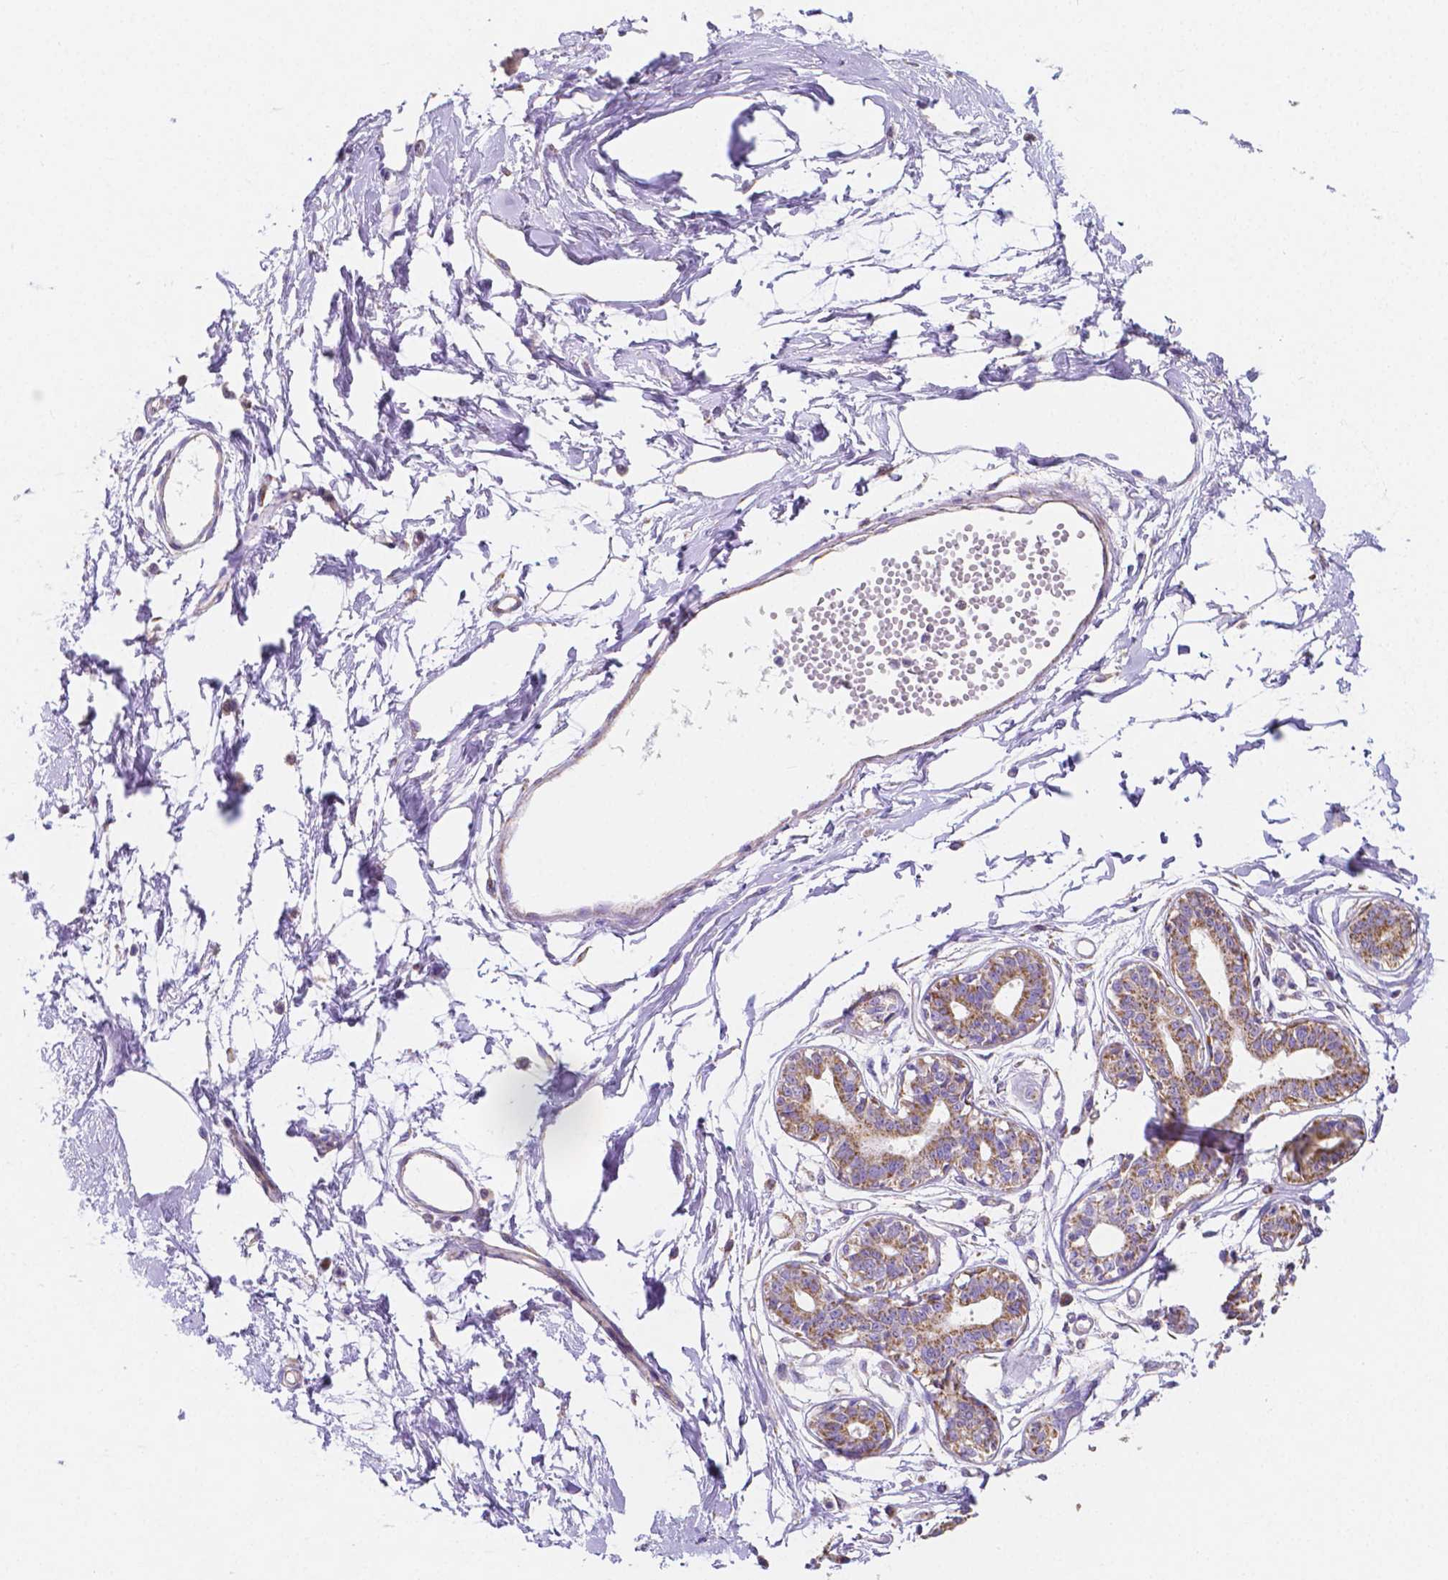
{"staining": {"intensity": "moderate", "quantity": "<25%", "location": "cytoplasmic/membranous"}, "tissue": "breast", "cell_type": "Adipocytes", "image_type": "normal", "snomed": [{"axis": "morphology", "description": "Normal tissue, NOS"}, {"axis": "topography", "description": "Breast"}], "caption": "The photomicrograph exhibits immunohistochemical staining of normal breast. There is moderate cytoplasmic/membranous staining is present in approximately <25% of adipocytes. Nuclei are stained in blue.", "gene": "SGTB", "patient": {"sex": "female", "age": 45}}